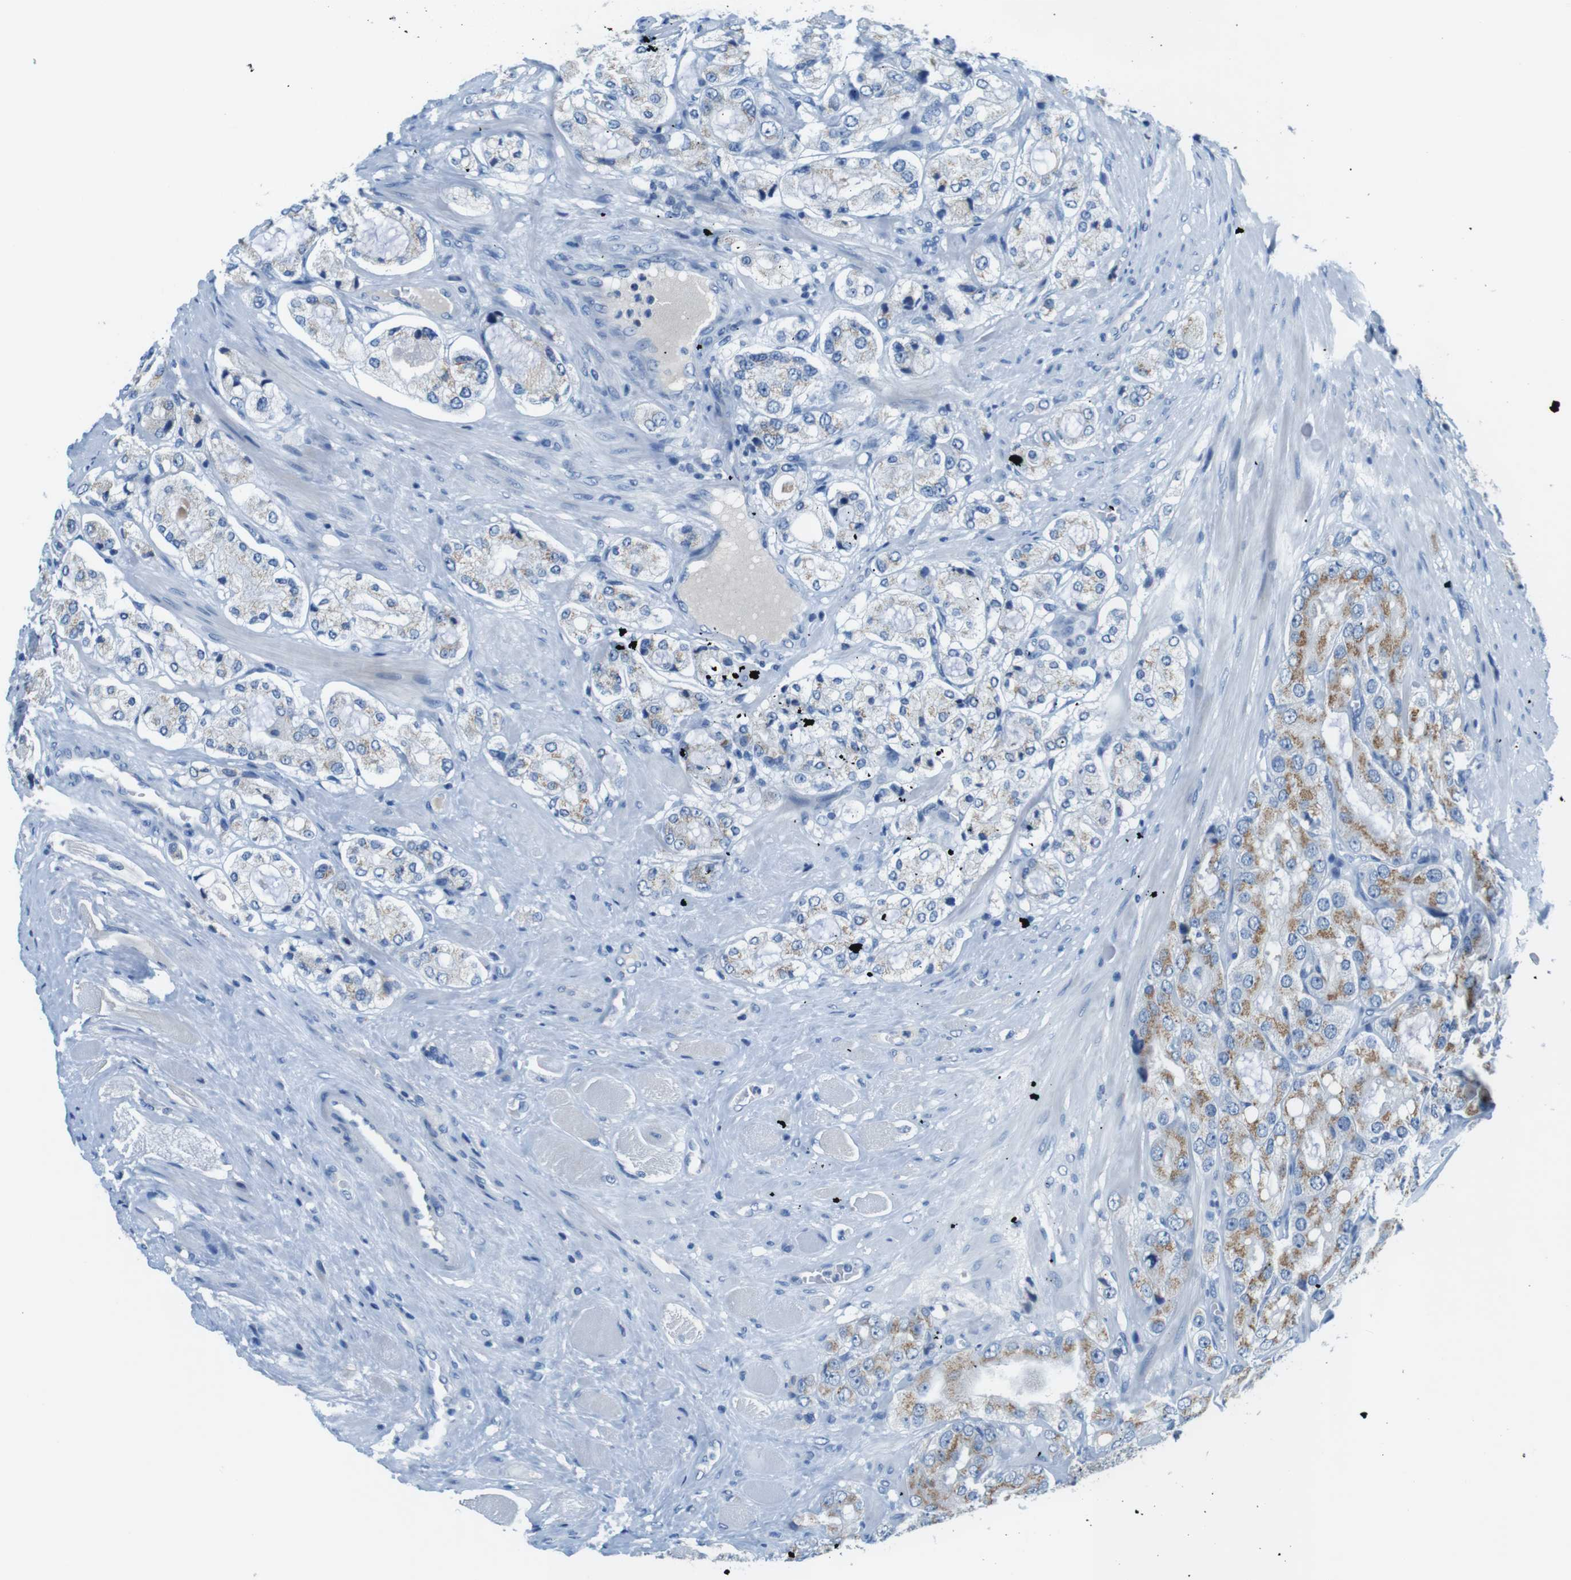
{"staining": {"intensity": "moderate", "quantity": ">75%", "location": "cytoplasmic/membranous"}, "tissue": "prostate cancer", "cell_type": "Tumor cells", "image_type": "cancer", "snomed": [{"axis": "morphology", "description": "Adenocarcinoma, High grade"}, {"axis": "topography", "description": "Prostate"}], "caption": "Tumor cells show medium levels of moderate cytoplasmic/membranous positivity in approximately >75% of cells in human adenocarcinoma (high-grade) (prostate). (IHC, brightfield microscopy, high magnification).", "gene": "SLC35A3", "patient": {"sex": "male", "age": 65}}